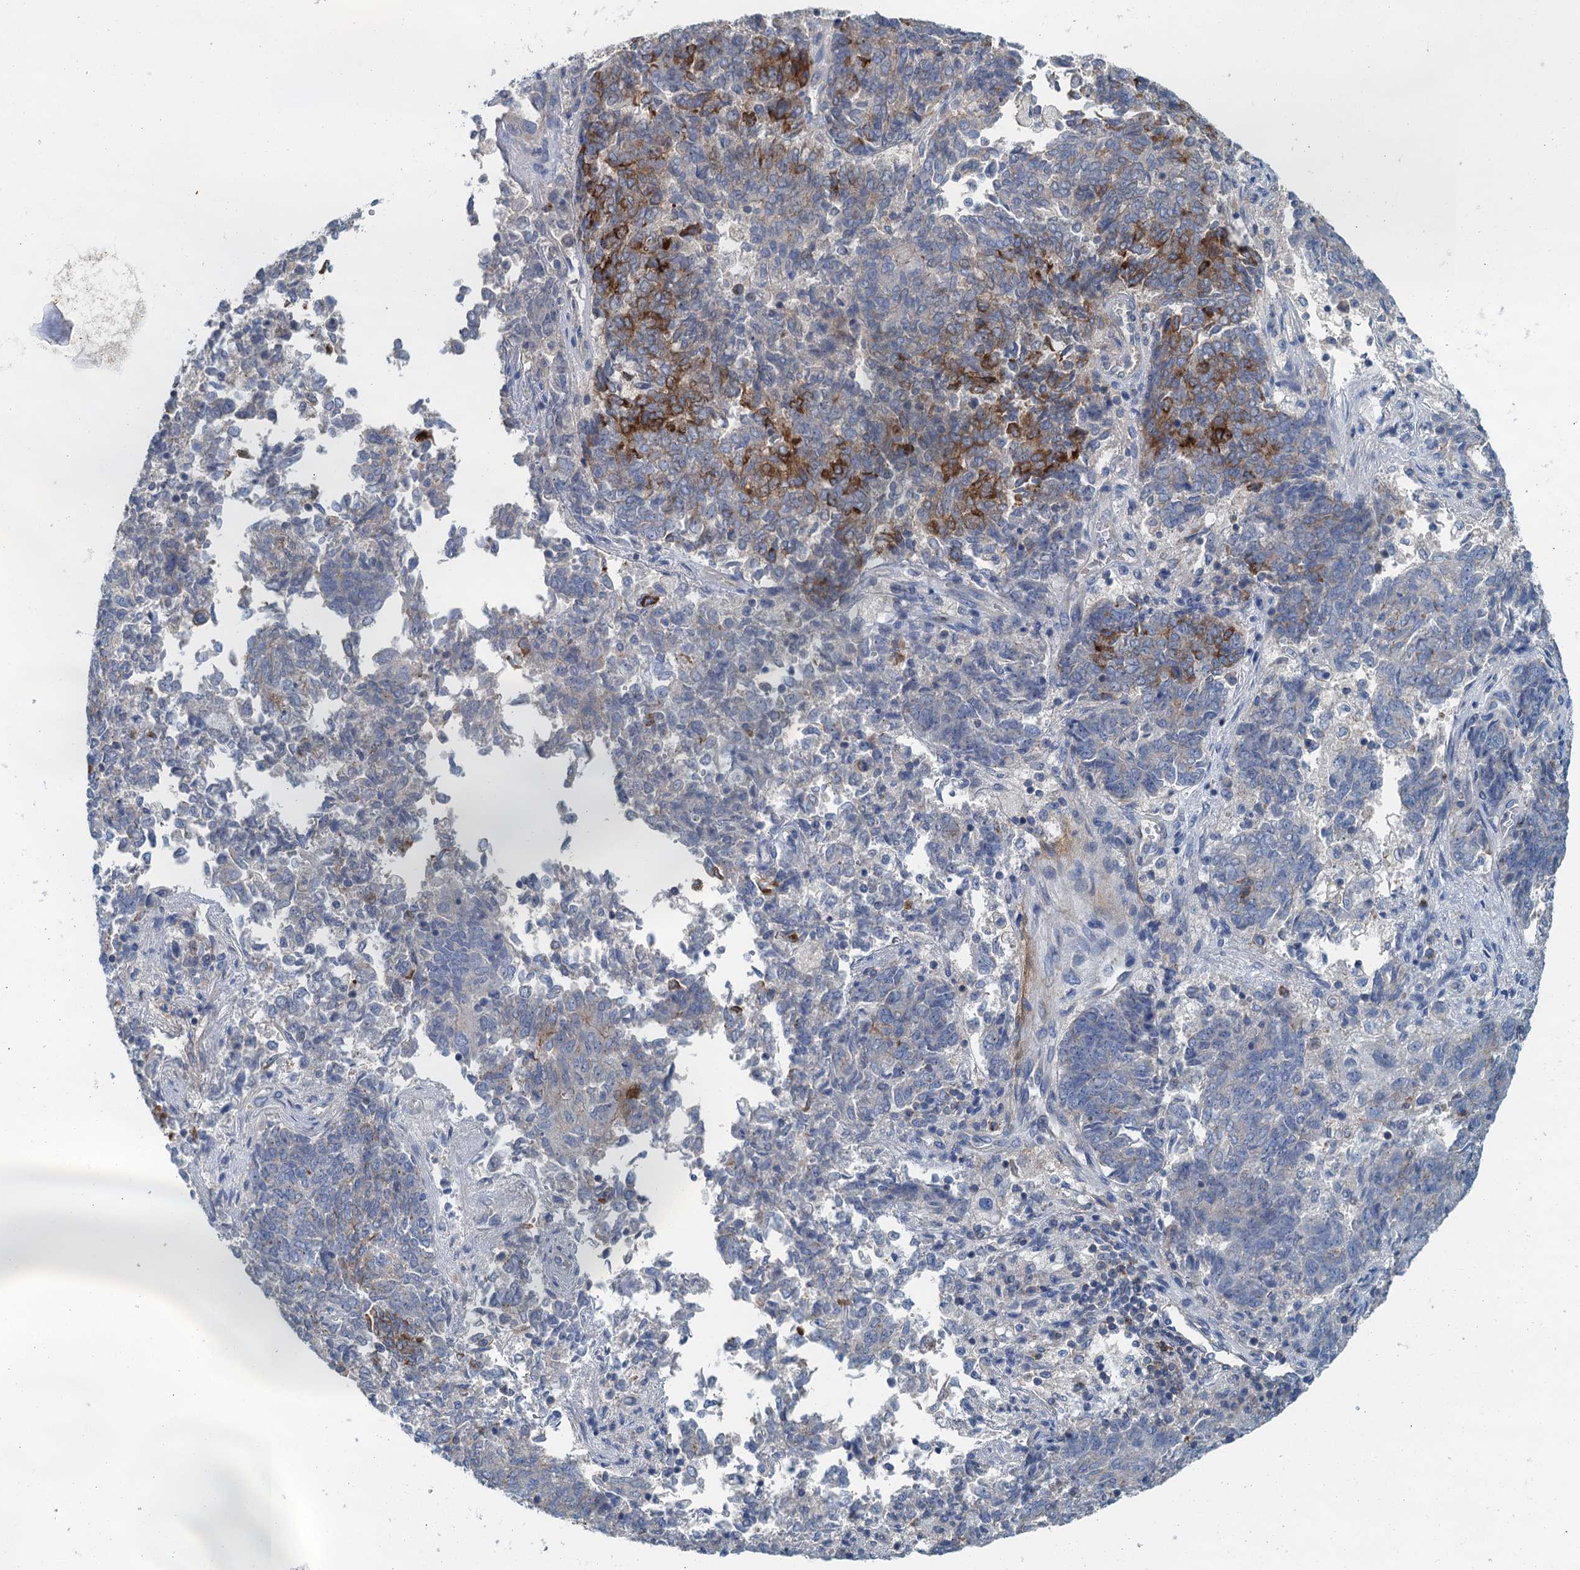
{"staining": {"intensity": "moderate", "quantity": "<25%", "location": "cytoplasmic/membranous"}, "tissue": "endometrial cancer", "cell_type": "Tumor cells", "image_type": "cancer", "snomed": [{"axis": "morphology", "description": "Adenocarcinoma, NOS"}, {"axis": "topography", "description": "Endometrium"}], "caption": "Immunohistochemical staining of human adenocarcinoma (endometrial) reveals low levels of moderate cytoplasmic/membranous expression in about <25% of tumor cells.", "gene": "THAP10", "patient": {"sex": "female", "age": 80}}